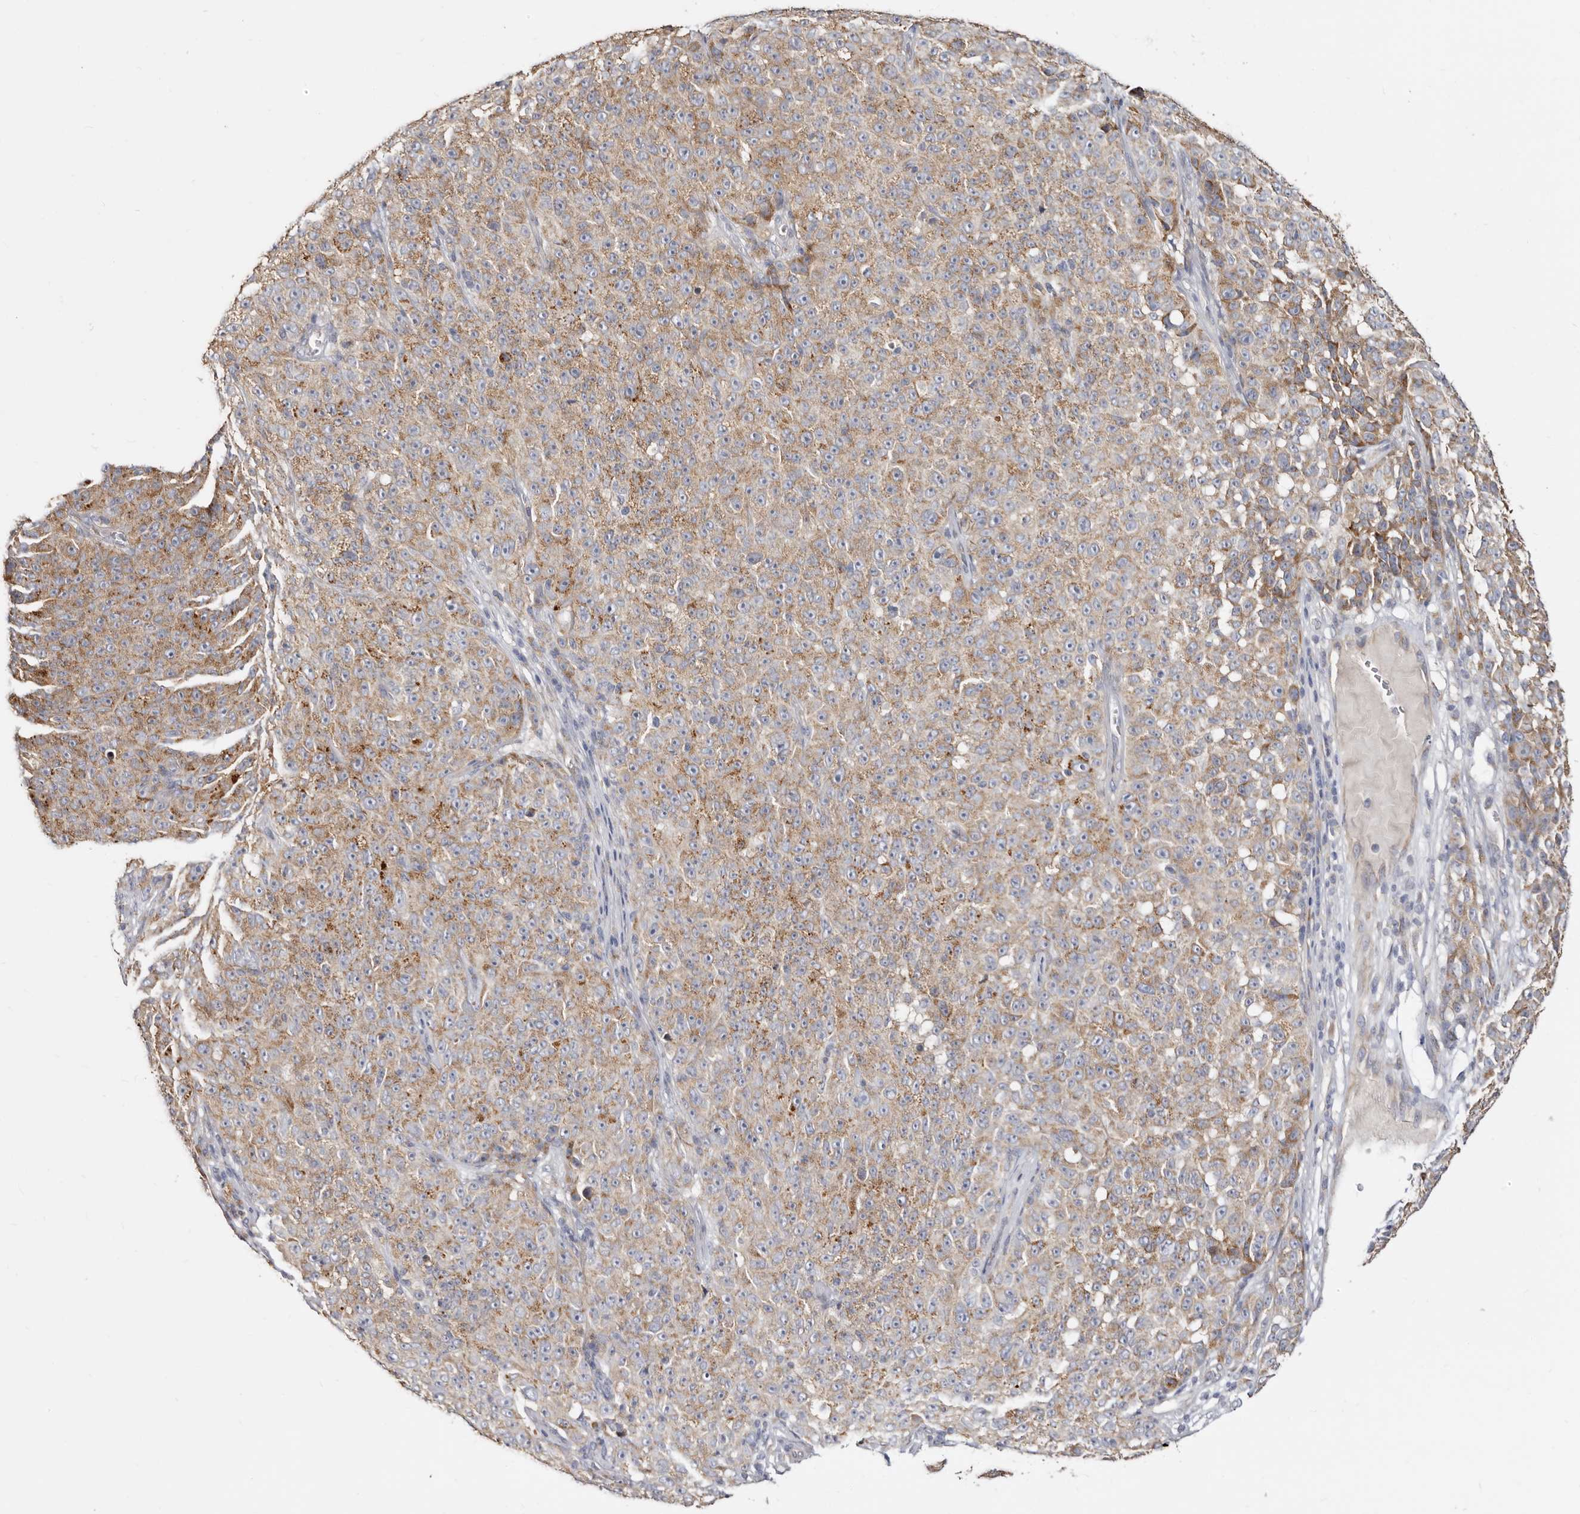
{"staining": {"intensity": "moderate", "quantity": ">75%", "location": "cytoplasmic/membranous"}, "tissue": "melanoma", "cell_type": "Tumor cells", "image_type": "cancer", "snomed": [{"axis": "morphology", "description": "Malignant melanoma, NOS"}, {"axis": "topography", "description": "Skin"}], "caption": "A micrograph of malignant melanoma stained for a protein reveals moderate cytoplasmic/membranous brown staining in tumor cells.", "gene": "BAIAP2L1", "patient": {"sex": "female", "age": 82}}